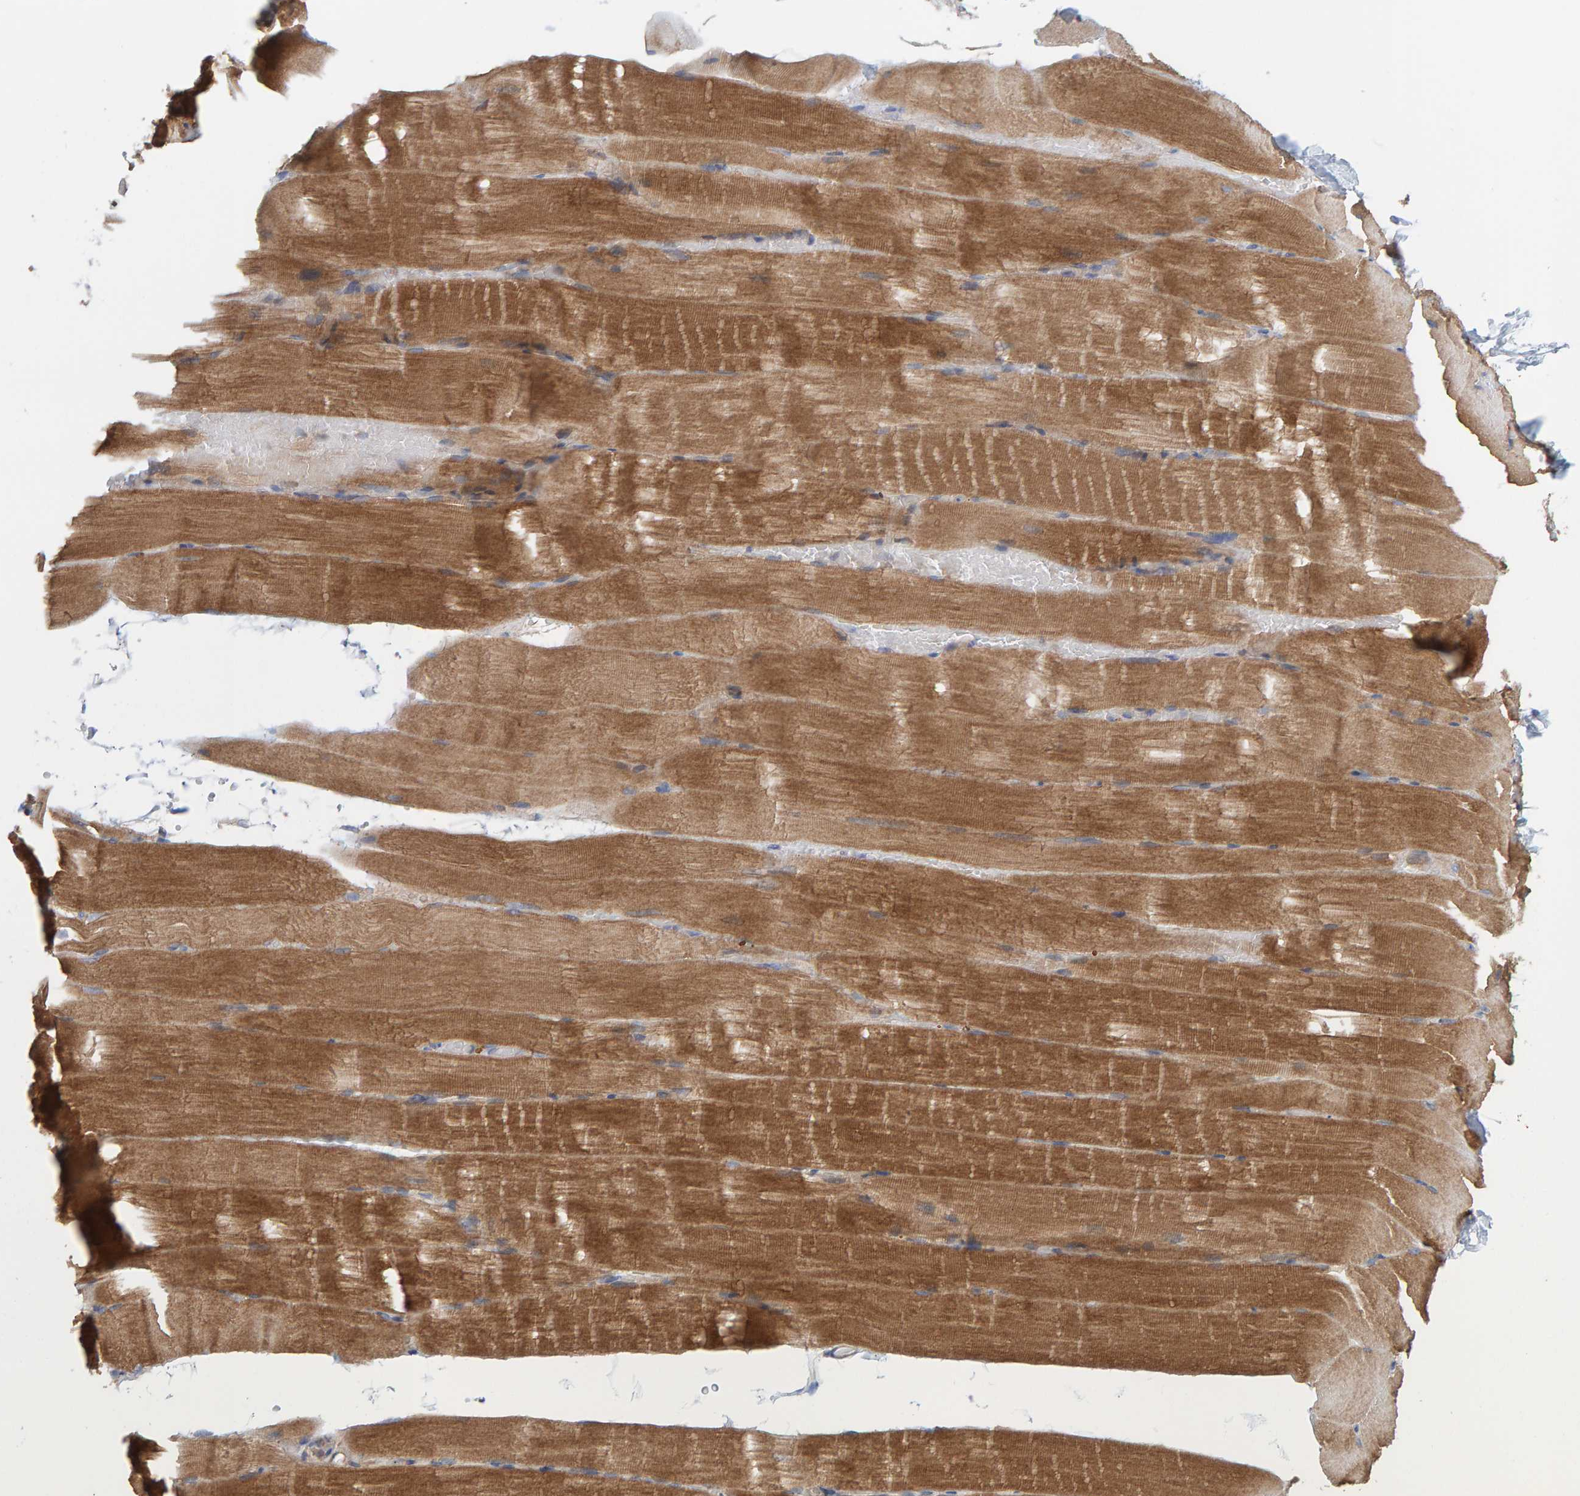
{"staining": {"intensity": "moderate", "quantity": ">75%", "location": "cytoplasmic/membranous"}, "tissue": "skeletal muscle", "cell_type": "Myocytes", "image_type": "normal", "snomed": [{"axis": "morphology", "description": "Normal tissue, NOS"}, {"axis": "topography", "description": "Skeletal muscle"}, {"axis": "topography", "description": "Parathyroid gland"}], "caption": "Myocytes exhibit medium levels of moderate cytoplasmic/membranous positivity in about >75% of cells in normal human skeletal muscle. (DAB (3,3'-diaminobenzidine) = brown stain, brightfield microscopy at high magnification).", "gene": "UBAP1", "patient": {"sex": "female", "age": 37}}